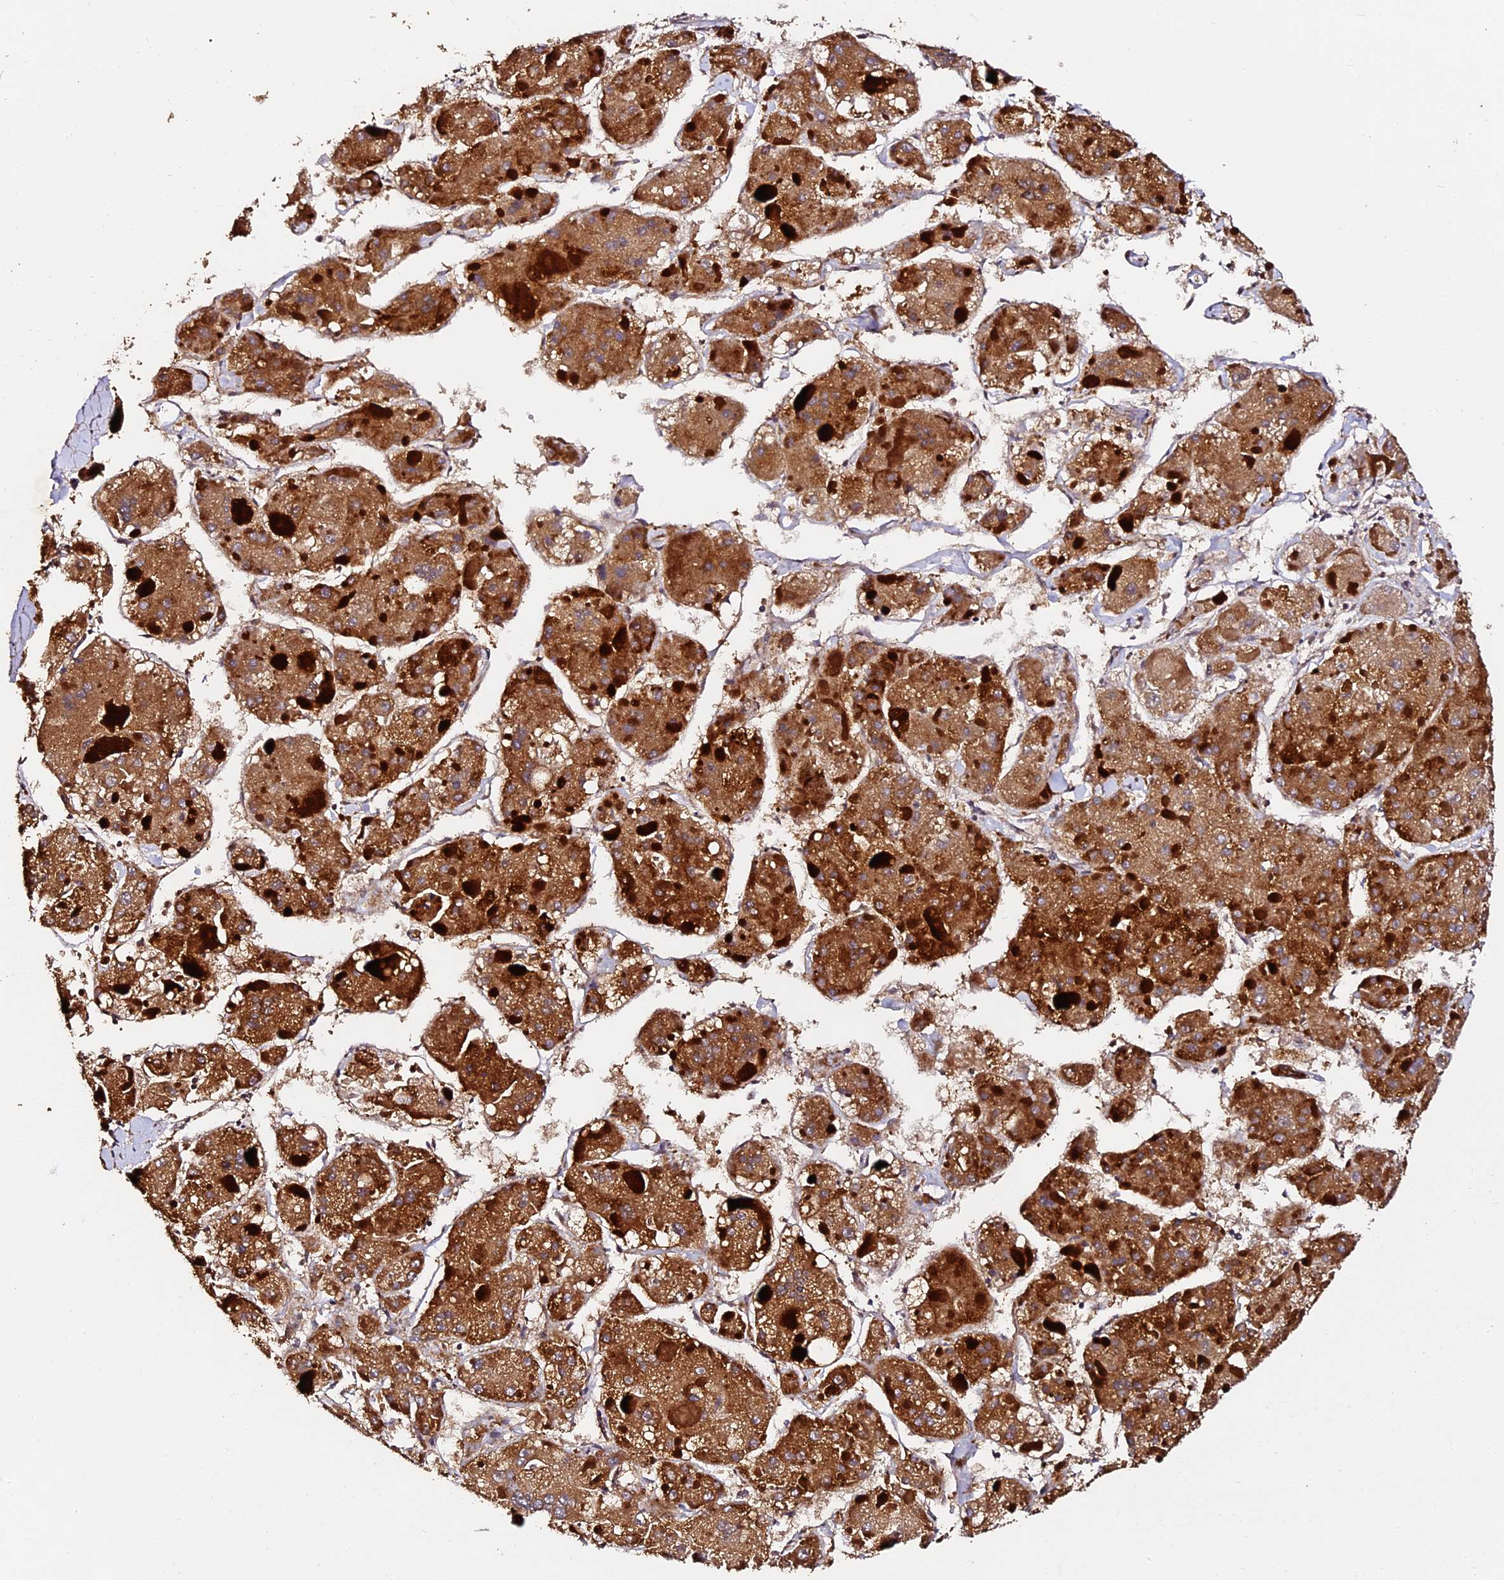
{"staining": {"intensity": "moderate", "quantity": ">75%", "location": "cytoplasmic/membranous"}, "tissue": "liver cancer", "cell_type": "Tumor cells", "image_type": "cancer", "snomed": [{"axis": "morphology", "description": "Carcinoma, Hepatocellular, NOS"}, {"axis": "topography", "description": "Liver"}], "caption": "IHC photomicrograph of liver cancer (hepatocellular carcinoma) stained for a protein (brown), which displays medium levels of moderate cytoplasmic/membranous positivity in approximately >75% of tumor cells.", "gene": "TDO2", "patient": {"sex": "female", "age": 73}}